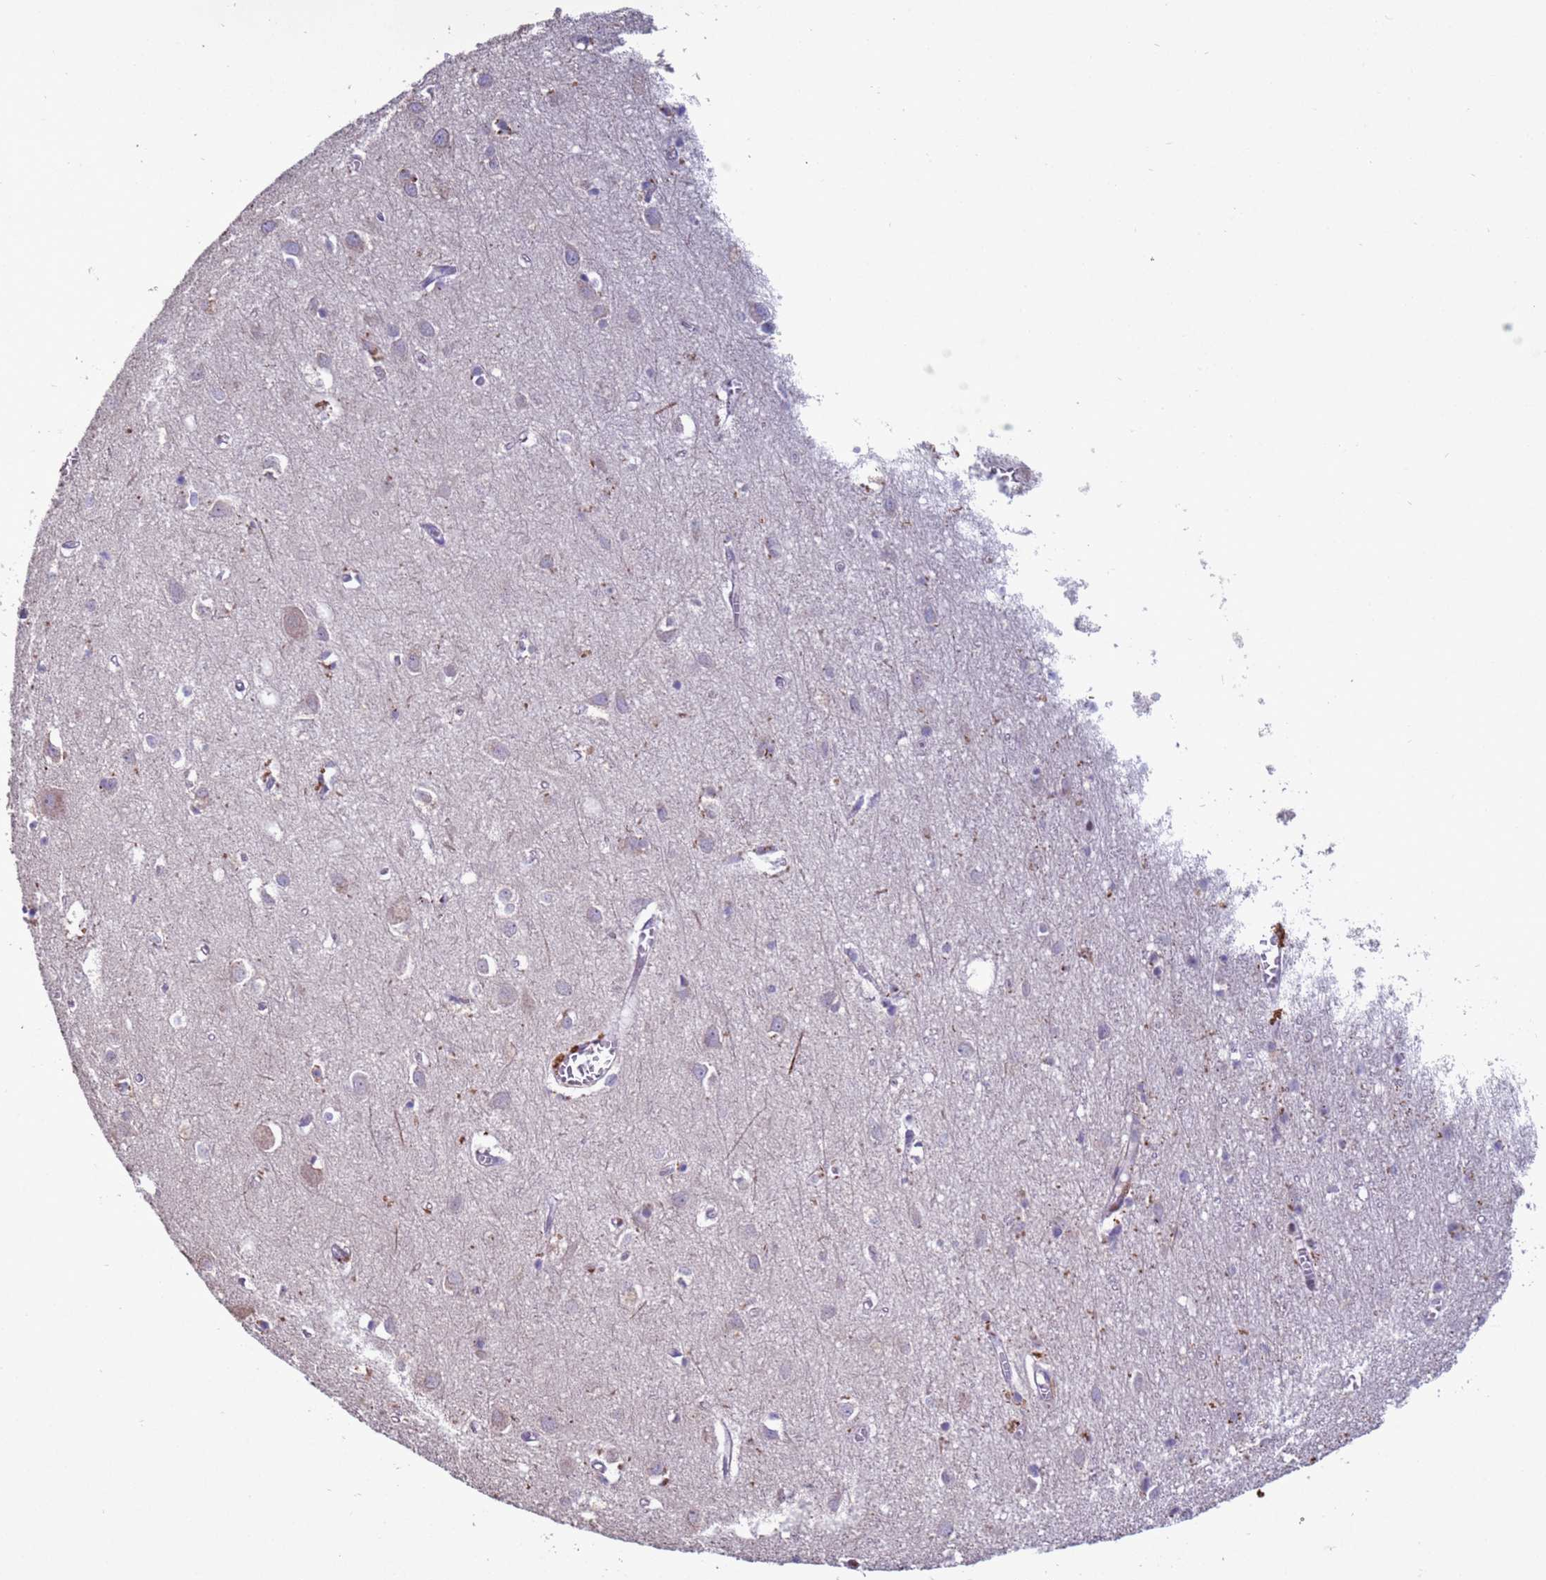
{"staining": {"intensity": "negative", "quantity": "none", "location": "none"}, "tissue": "cerebral cortex", "cell_type": "Endothelial cells", "image_type": "normal", "snomed": [{"axis": "morphology", "description": "Normal tissue, NOS"}, {"axis": "topography", "description": "Cerebral cortex"}], "caption": "A photomicrograph of cerebral cortex stained for a protein demonstrates no brown staining in endothelial cells. The staining was performed using DAB to visualize the protein expression in brown, while the nuclei were stained in blue with hematoxylin (Magnification: 20x).", "gene": "HGH1", "patient": {"sex": "female", "age": 64}}